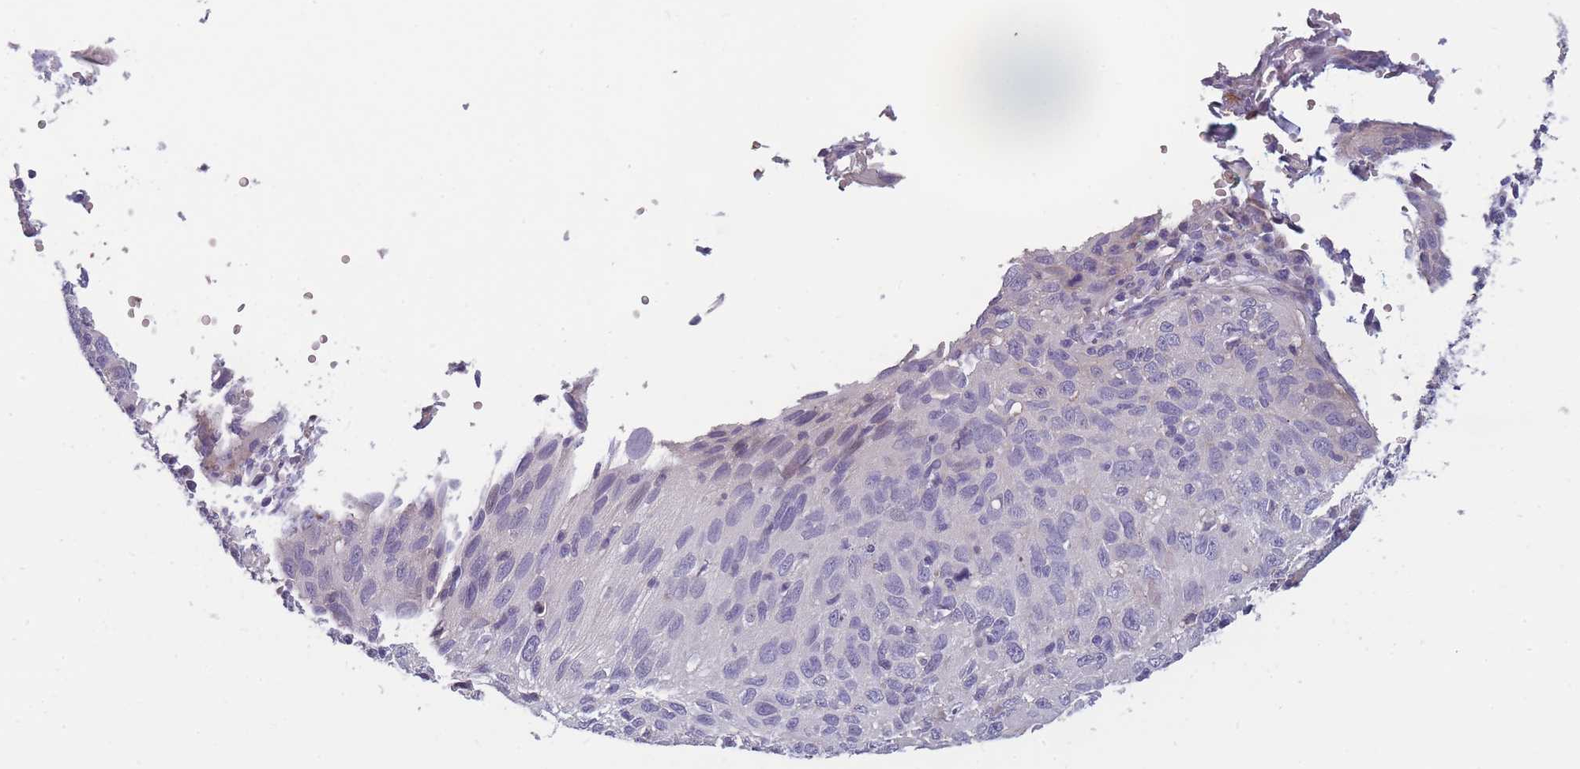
{"staining": {"intensity": "negative", "quantity": "none", "location": "none"}, "tissue": "cervical cancer", "cell_type": "Tumor cells", "image_type": "cancer", "snomed": [{"axis": "morphology", "description": "Squamous cell carcinoma, NOS"}, {"axis": "topography", "description": "Cervix"}], "caption": "Tumor cells show no significant positivity in cervical squamous cell carcinoma.", "gene": "FAM83F", "patient": {"sex": "female", "age": 30}}